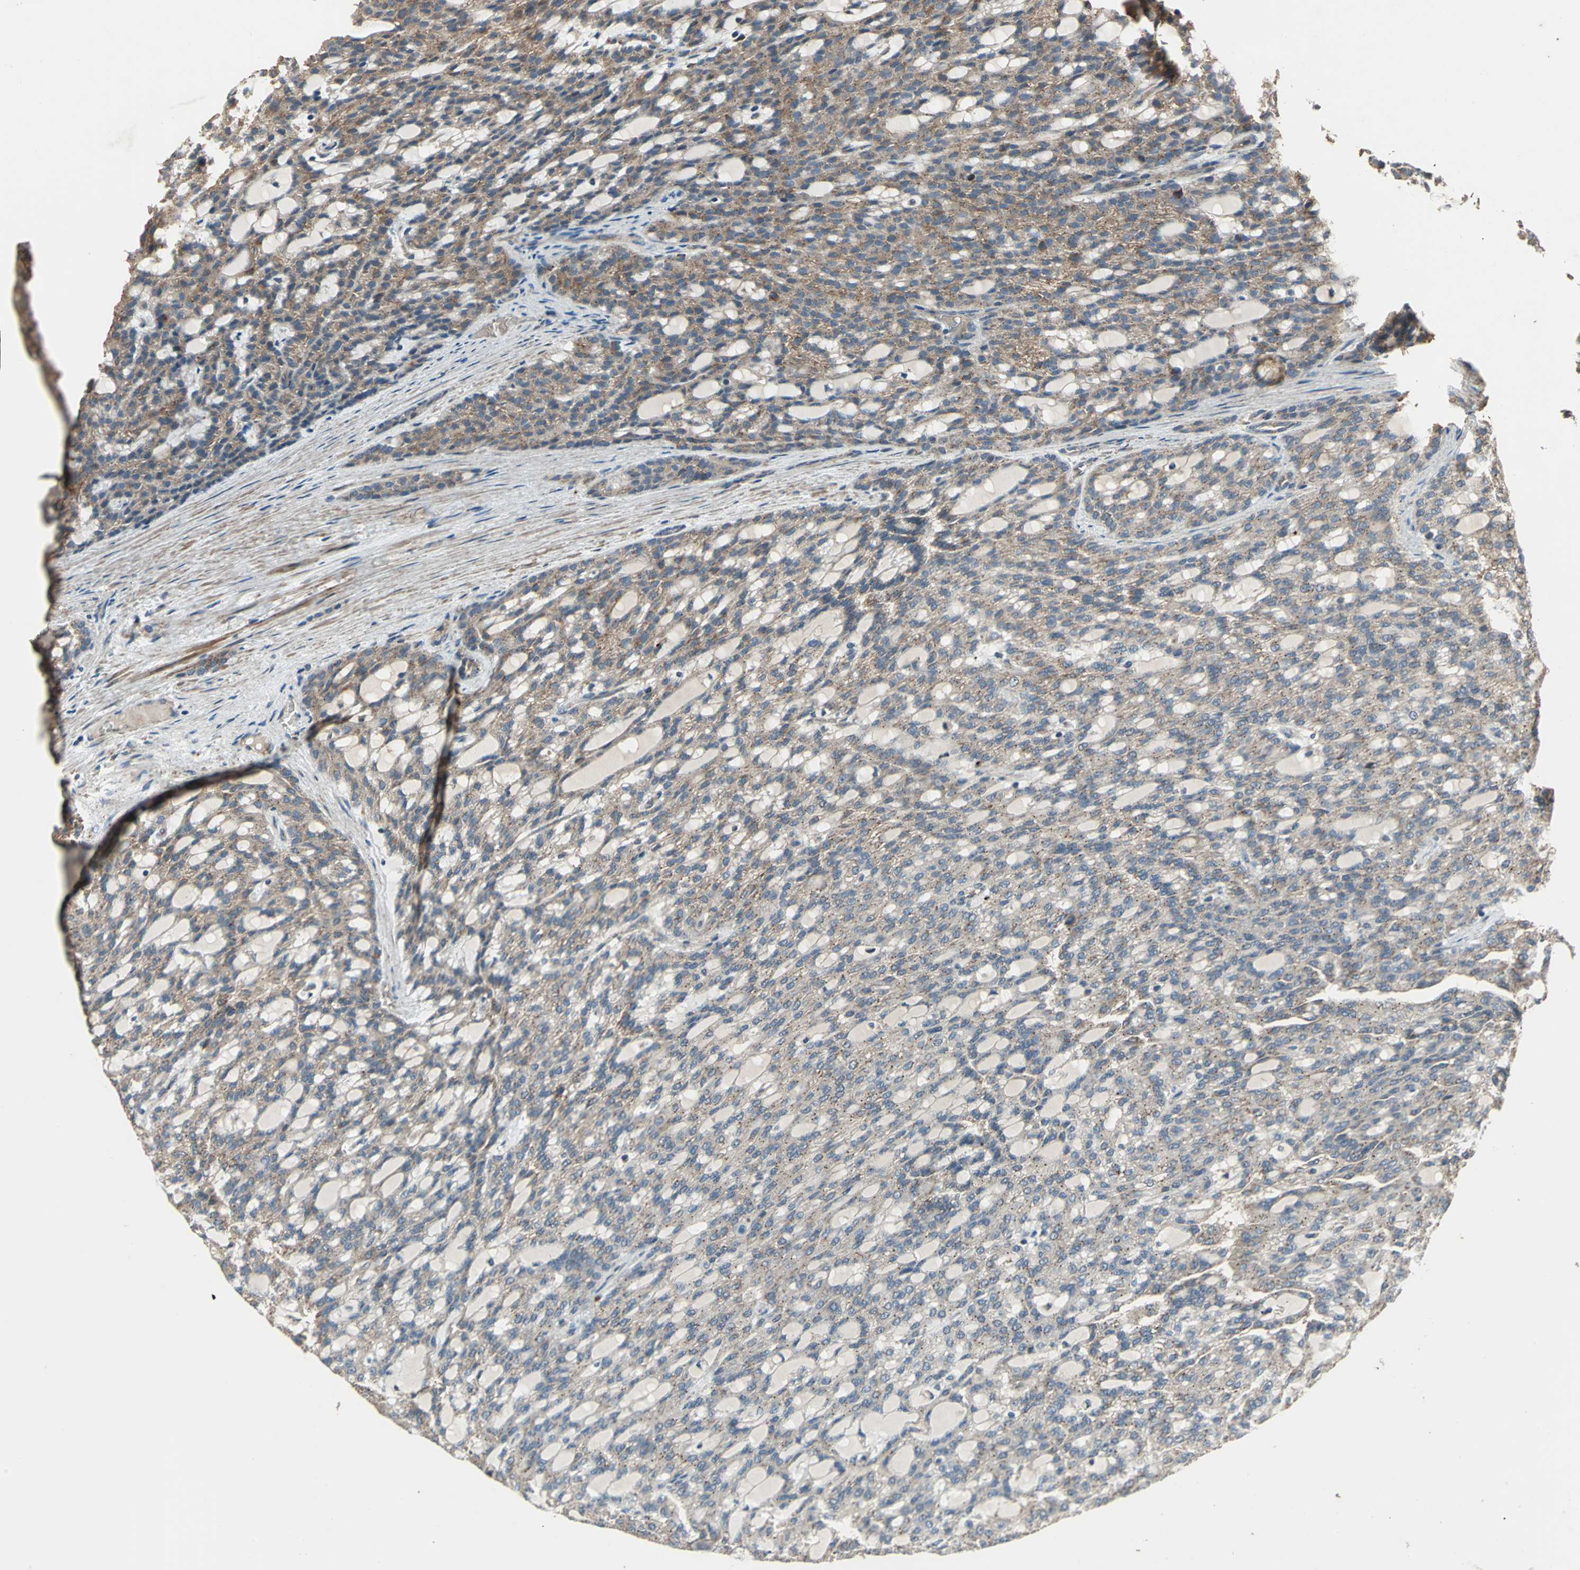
{"staining": {"intensity": "moderate", "quantity": ">75%", "location": "cytoplasmic/membranous"}, "tissue": "renal cancer", "cell_type": "Tumor cells", "image_type": "cancer", "snomed": [{"axis": "morphology", "description": "Adenocarcinoma, NOS"}, {"axis": "topography", "description": "Kidney"}], "caption": "A medium amount of moderate cytoplasmic/membranous positivity is identified in approximately >75% of tumor cells in renal adenocarcinoma tissue.", "gene": "POLRMT", "patient": {"sex": "male", "age": 63}}